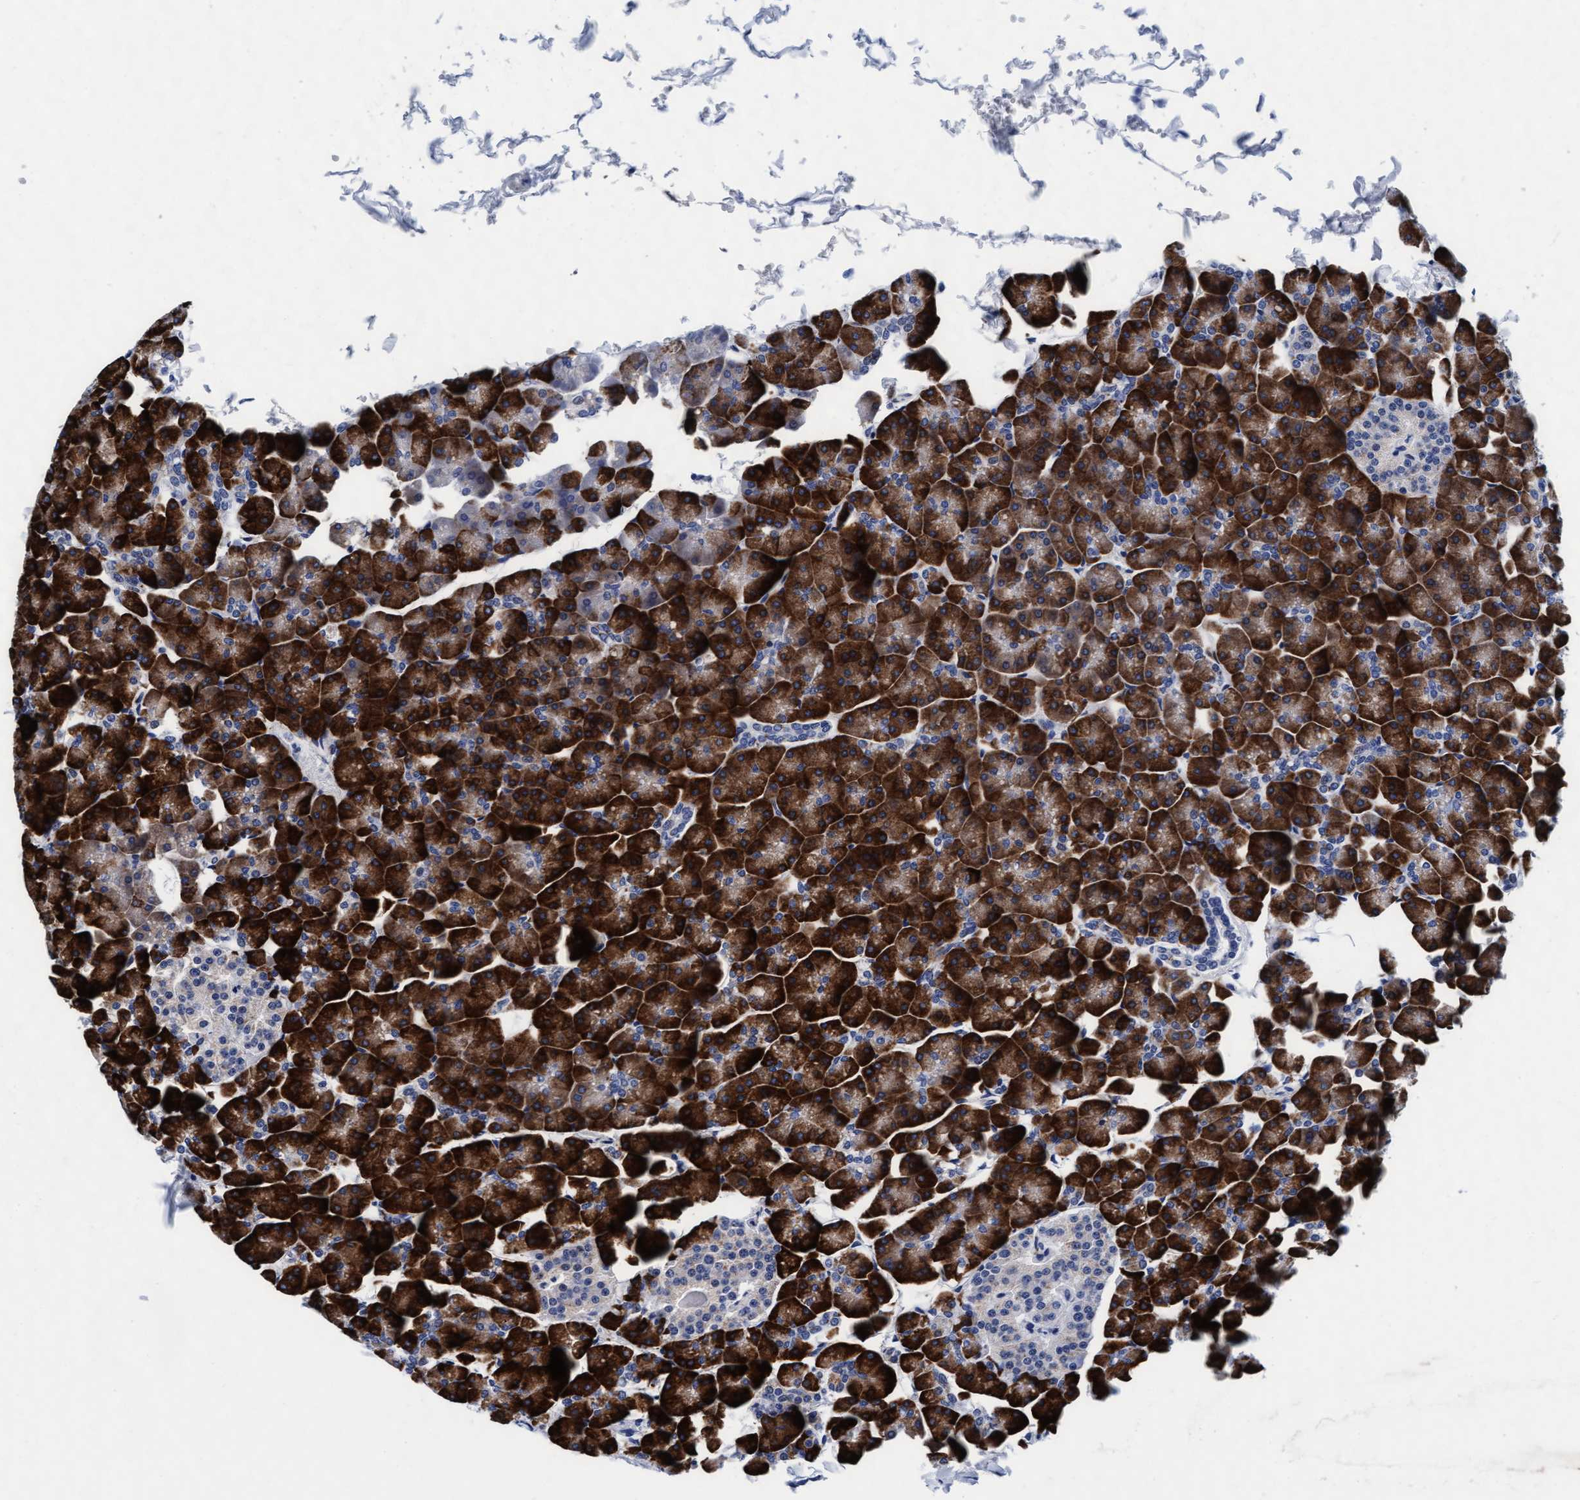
{"staining": {"intensity": "strong", "quantity": ">75%", "location": "cytoplasmic/membranous"}, "tissue": "pancreas", "cell_type": "Exocrine glandular cells", "image_type": "normal", "snomed": [{"axis": "morphology", "description": "Normal tissue, NOS"}, {"axis": "topography", "description": "Pancreas"}], "caption": "The immunohistochemical stain labels strong cytoplasmic/membranous staining in exocrine glandular cells of unremarkable pancreas. (Brightfield microscopy of DAB IHC at high magnification).", "gene": "ARSG", "patient": {"sex": "male", "age": 35}}